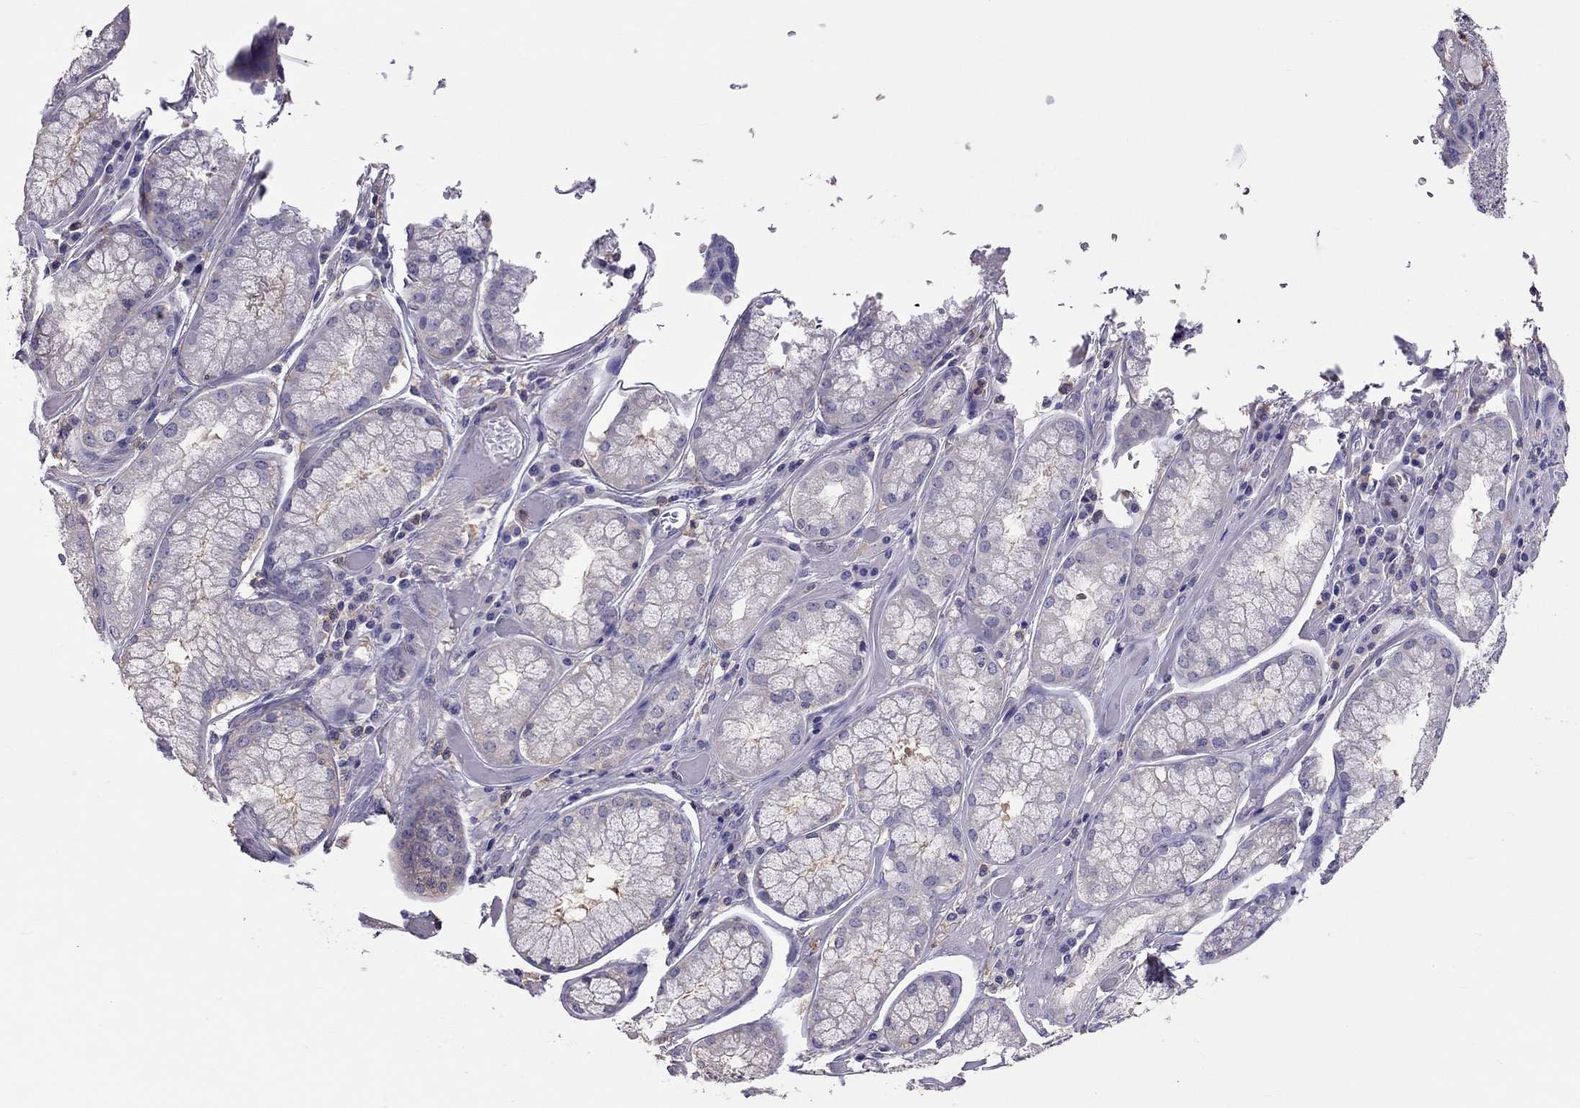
{"staining": {"intensity": "negative", "quantity": "none", "location": "none"}, "tissue": "stomach cancer", "cell_type": "Tumor cells", "image_type": "cancer", "snomed": [{"axis": "morphology", "description": "Adenocarcinoma, NOS"}, {"axis": "topography", "description": "Stomach, lower"}], "caption": "High power microscopy histopathology image of an immunohistochemistry micrograph of stomach cancer, revealing no significant positivity in tumor cells.", "gene": "TEX22", "patient": {"sex": "female", "age": 76}}